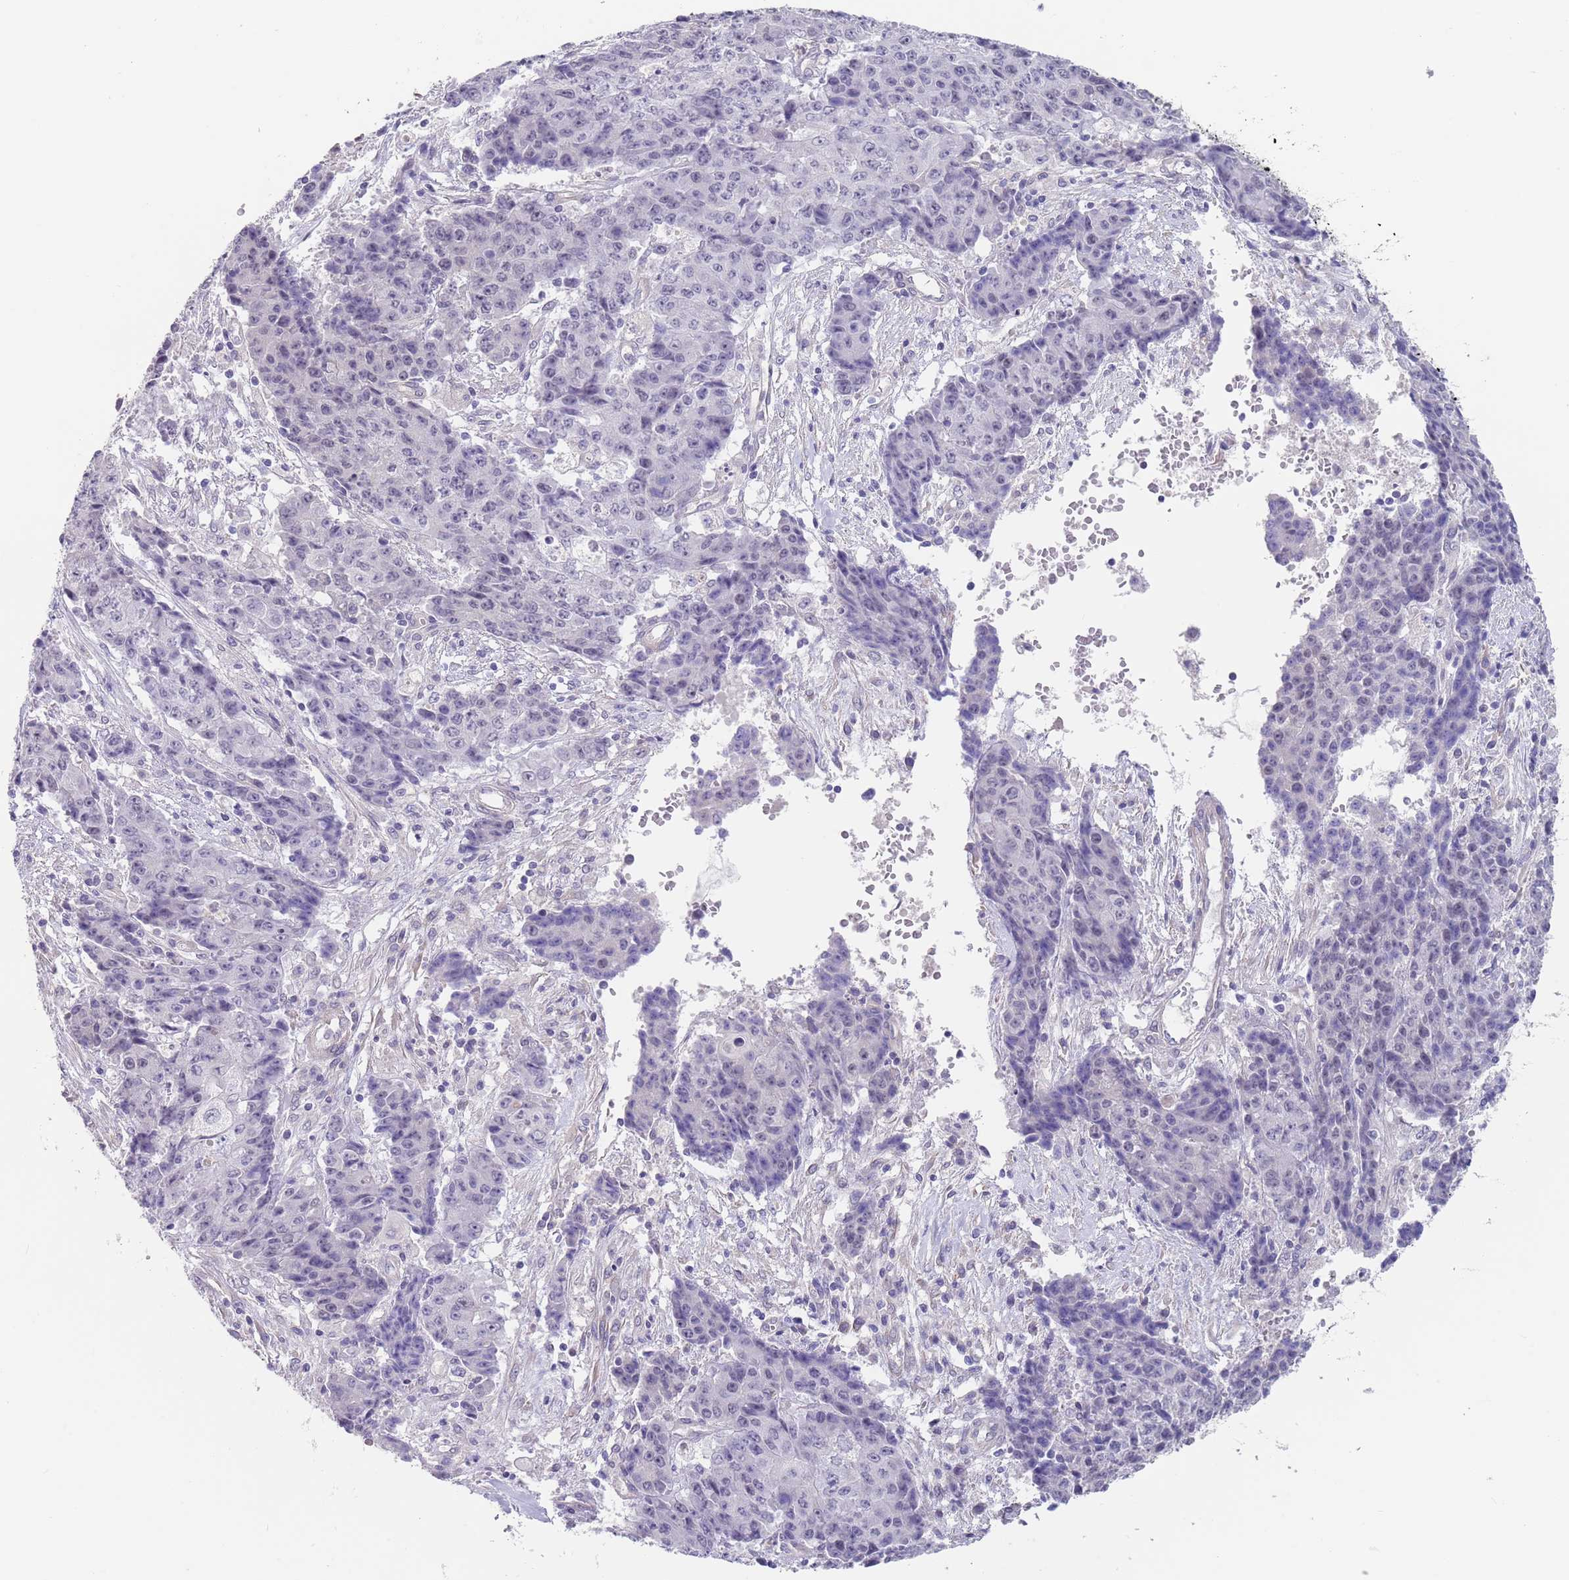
{"staining": {"intensity": "negative", "quantity": "none", "location": "none"}, "tissue": "ovarian cancer", "cell_type": "Tumor cells", "image_type": "cancer", "snomed": [{"axis": "morphology", "description": "Carcinoma, endometroid"}, {"axis": "topography", "description": "Ovary"}], "caption": "High magnification brightfield microscopy of ovarian endometroid carcinoma stained with DAB (brown) and counterstained with hematoxylin (blue): tumor cells show no significant expression.", "gene": "RNF169", "patient": {"sex": "female", "age": 42}}